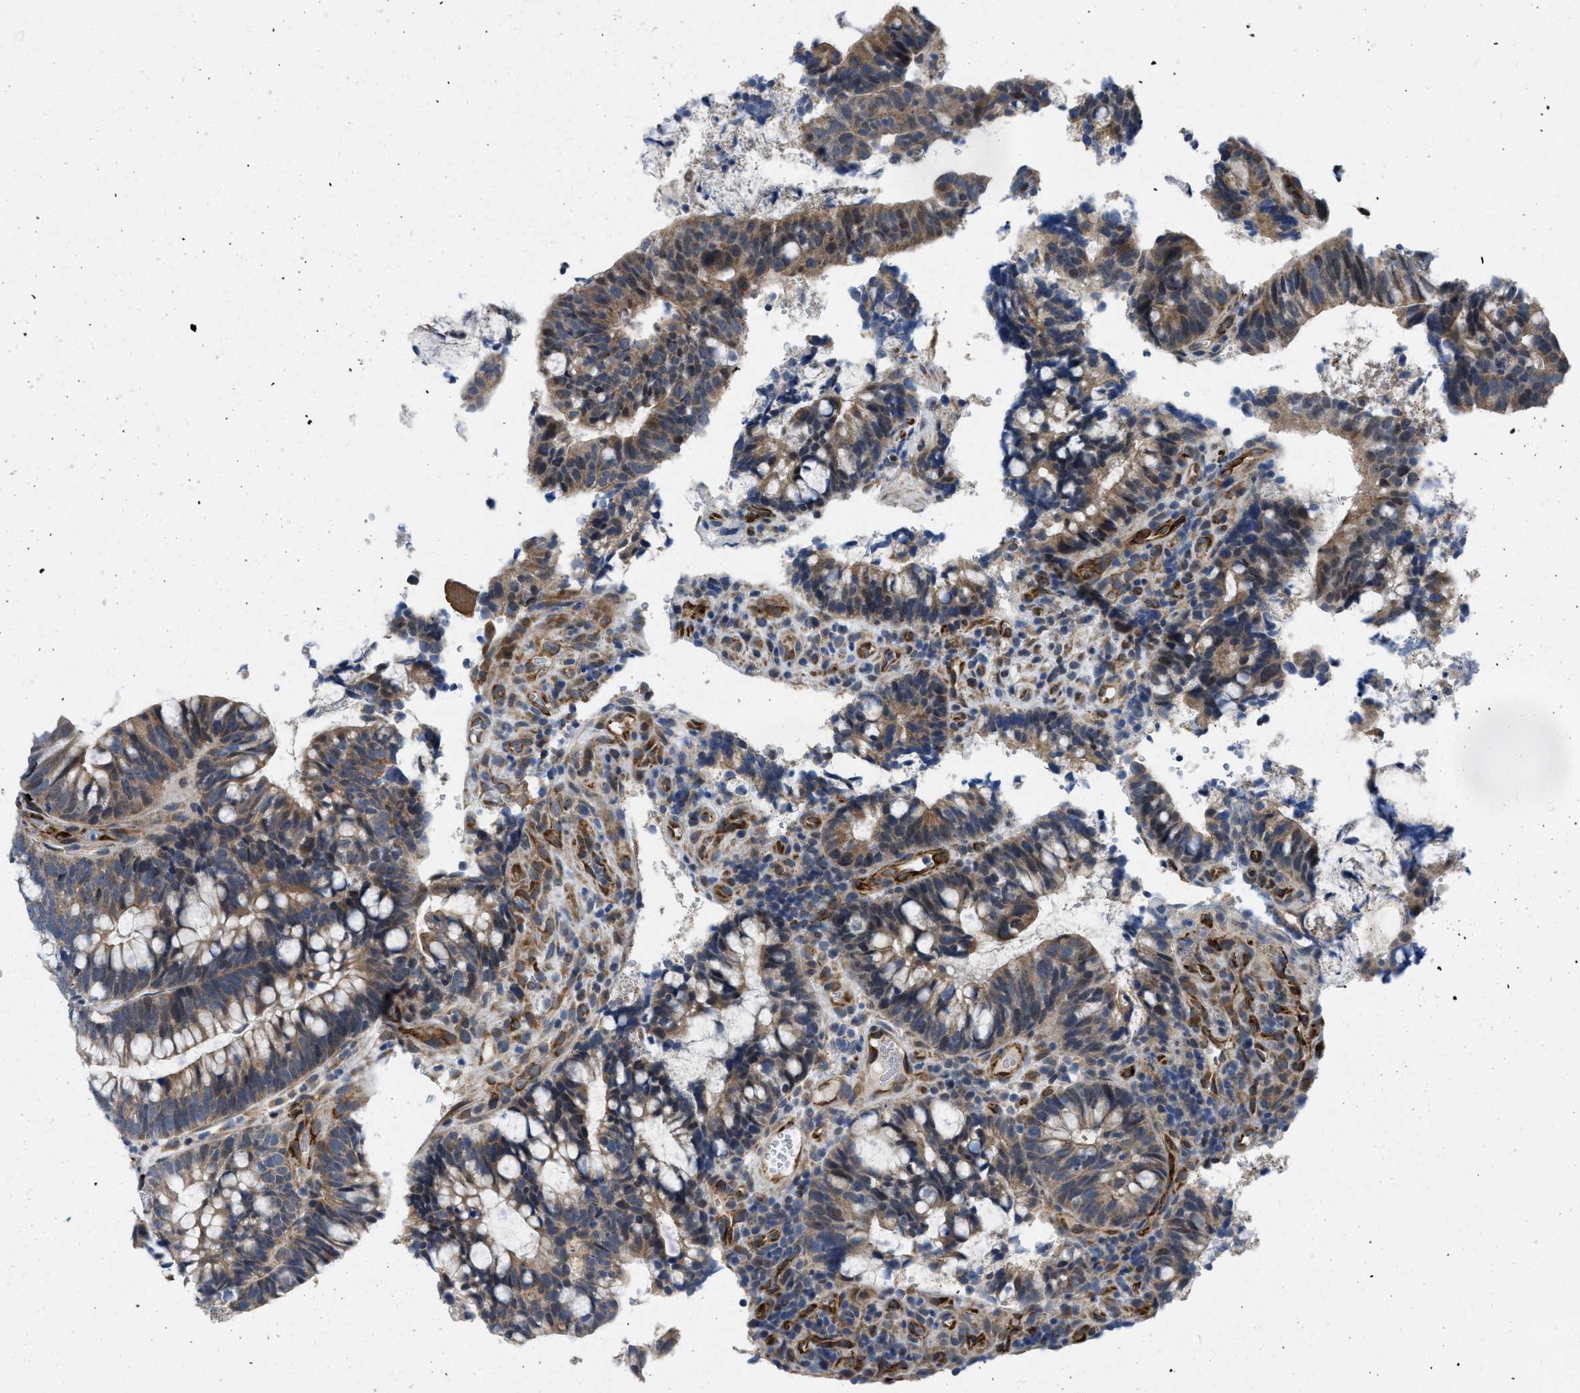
{"staining": {"intensity": "moderate", "quantity": ">75%", "location": "cytoplasmic/membranous"}, "tissue": "colorectal cancer", "cell_type": "Tumor cells", "image_type": "cancer", "snomed": [{"axis": "morphology", "description": "Adenocarcinoma, NOS"}, {"axis": "topography", "description": "Colon"}], "caption": "Protein analysis of colorectal cancer (adenocarcinoma) tissue displays moderate cytoplasmic/membranous positivity in approximately >75% of tumor cells.", "gene": "EOGT", "patient": {"sex": "female", "age": 66}}